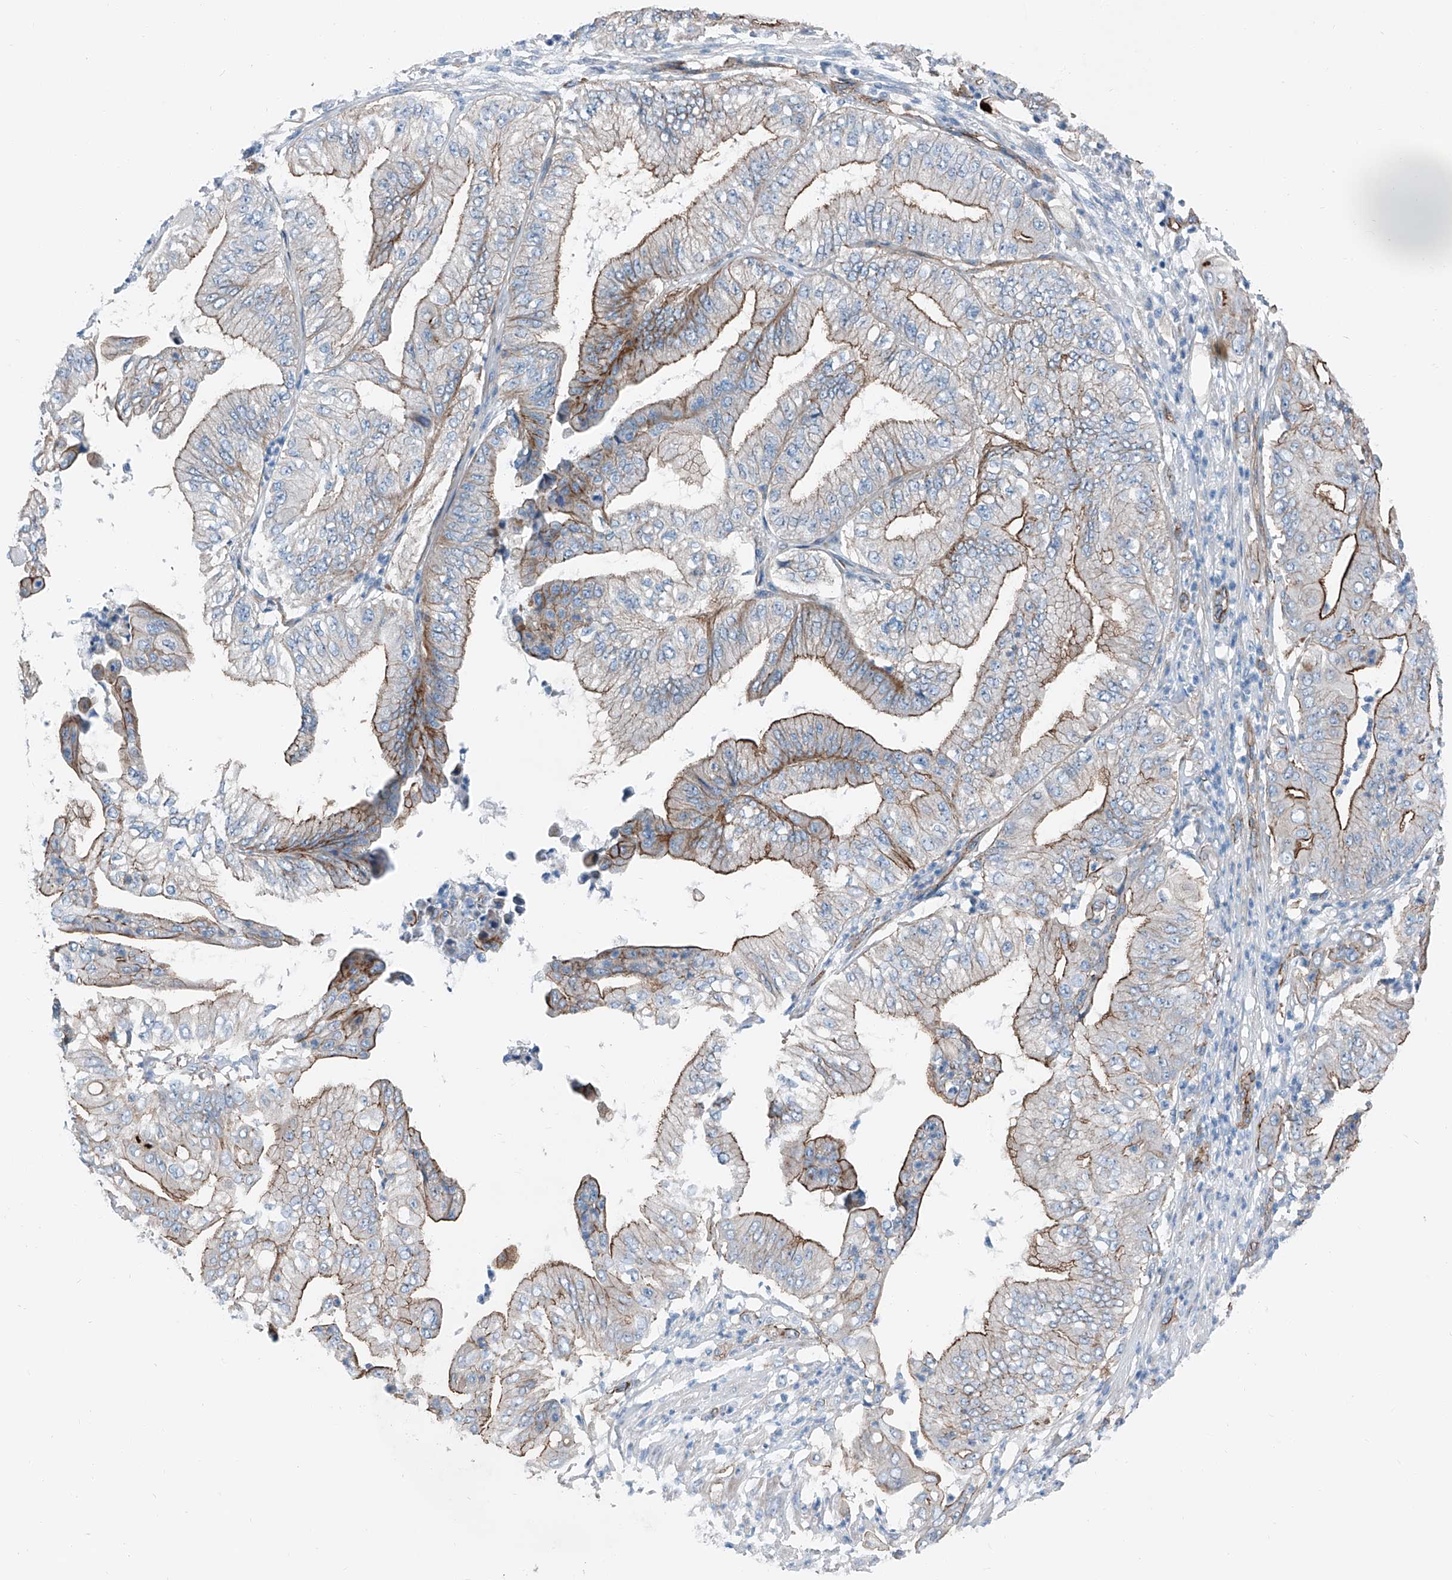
{"staining": {"intensity": "strong", "quantity": "25%-75%", "location": "cytoplasmic/membranous"}, "tissue": "pancreatic cancer", "cell_type": "Tumor cells", "image_type": "cancer", "snomed": [{"axis": "morphology", "description": "Adenocarcinoma, NOS"}, {"axis": "topography", "description": "Pancreas"}], "caption": "This image reveals adenocarcinoma (pancreatic) stained with IHC to label a protein in brown. The cytoplasmic/membranous of tumor cells show strong positivity for the protein. Nuclei are counter-stained blue.", "gene": "THEMIS2", "patient": {"sex": "female", "age": 77}}